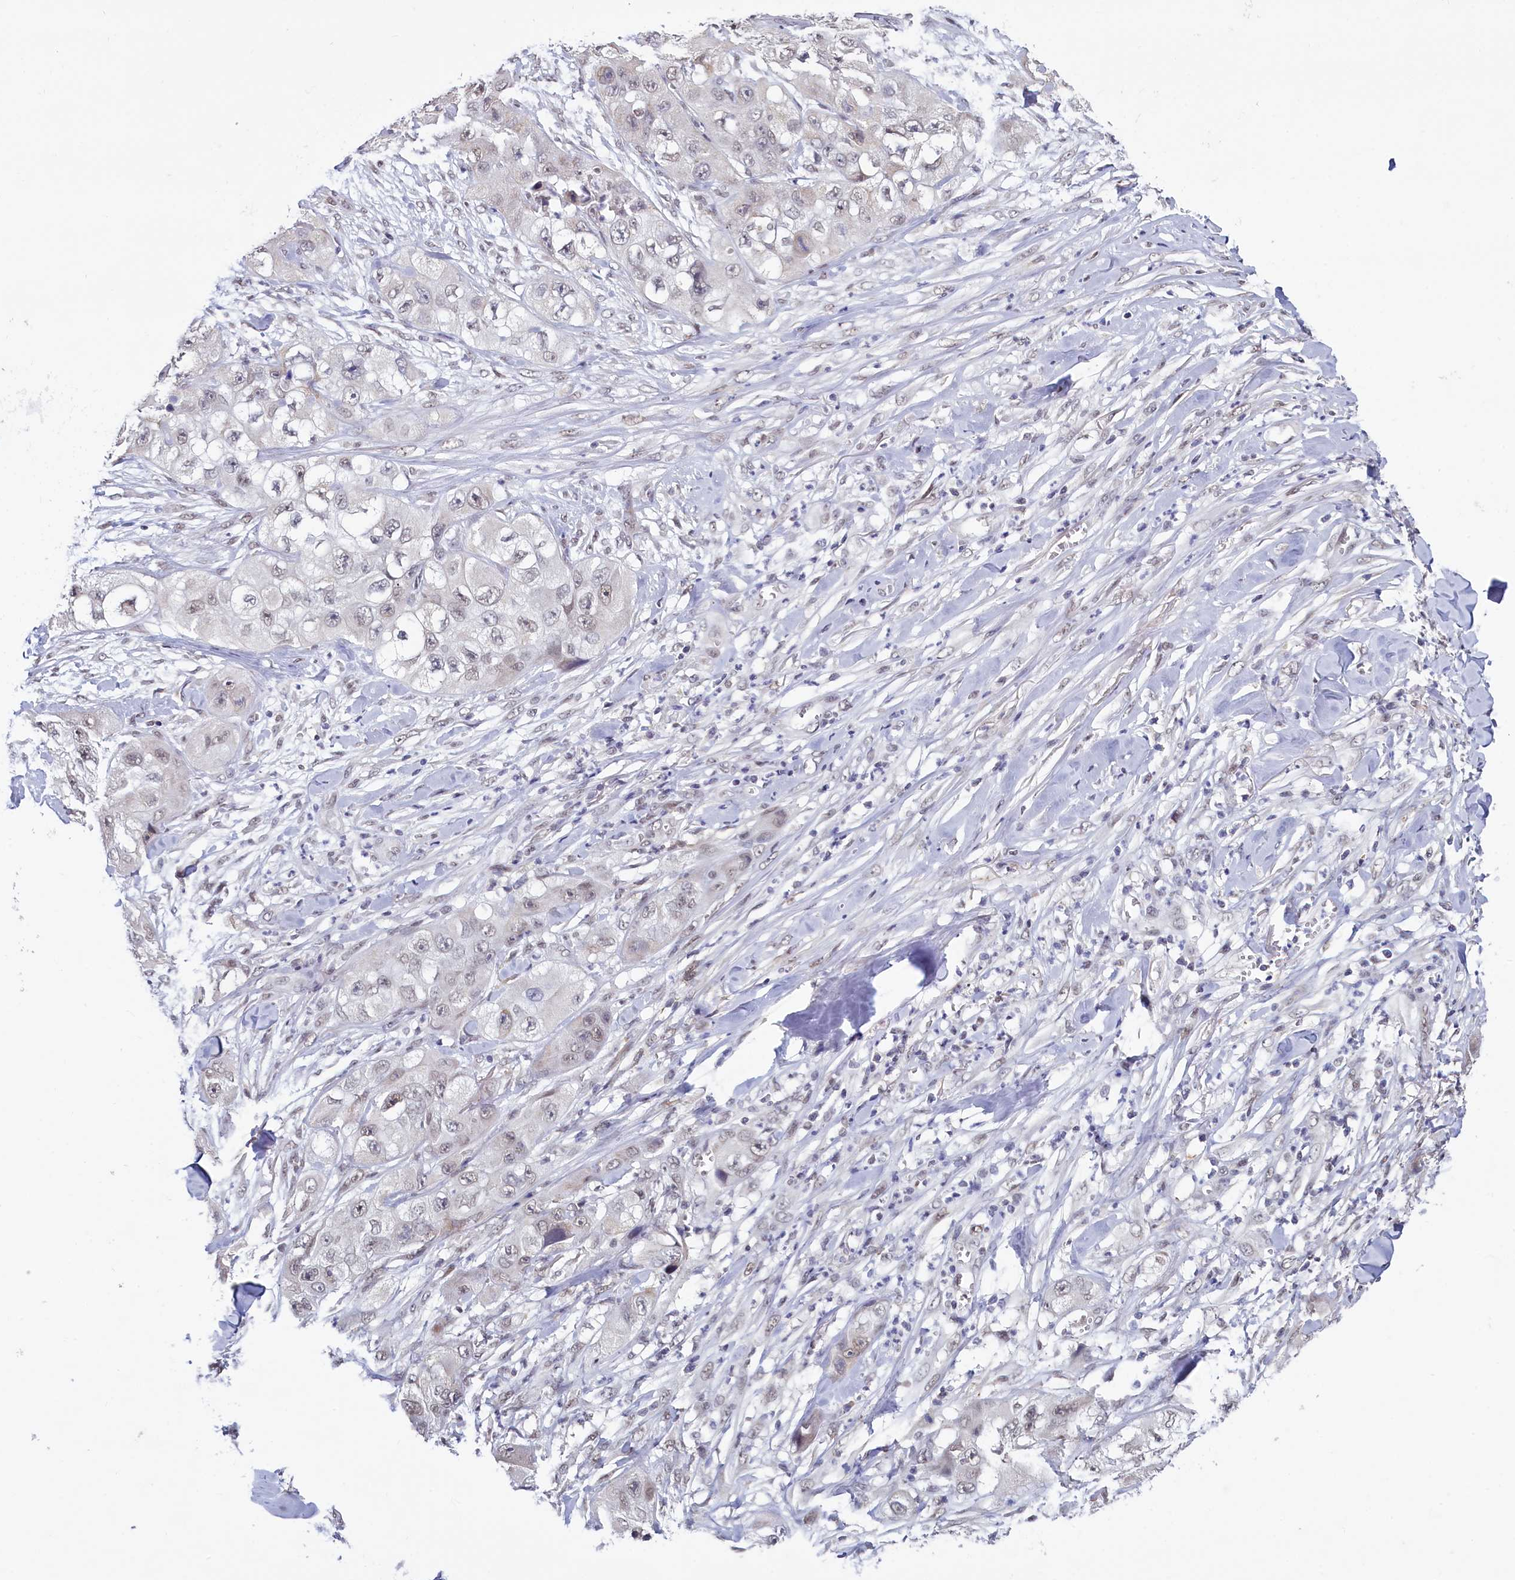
{"staining": {"intensity": "weak", "quantity": "<25%", "location": "nuclear"}, "tissue": "skin cancer", "cell_type": "Tumor cells", "image_type": "cancer", "snomed": [{"axis": "morphology", "description": "Squamous cell carcinoma, NOS"}, {"axis": "topography", "description": "Skin"}, {"axis": "topography", "description": "Subcutis"}], "caption": "The image demonstrates no staining of tumor cells in squamous cell carcinoma (skin).", "gene": "PPHLN1", "patient": {"sex": "male", "age": 73}}